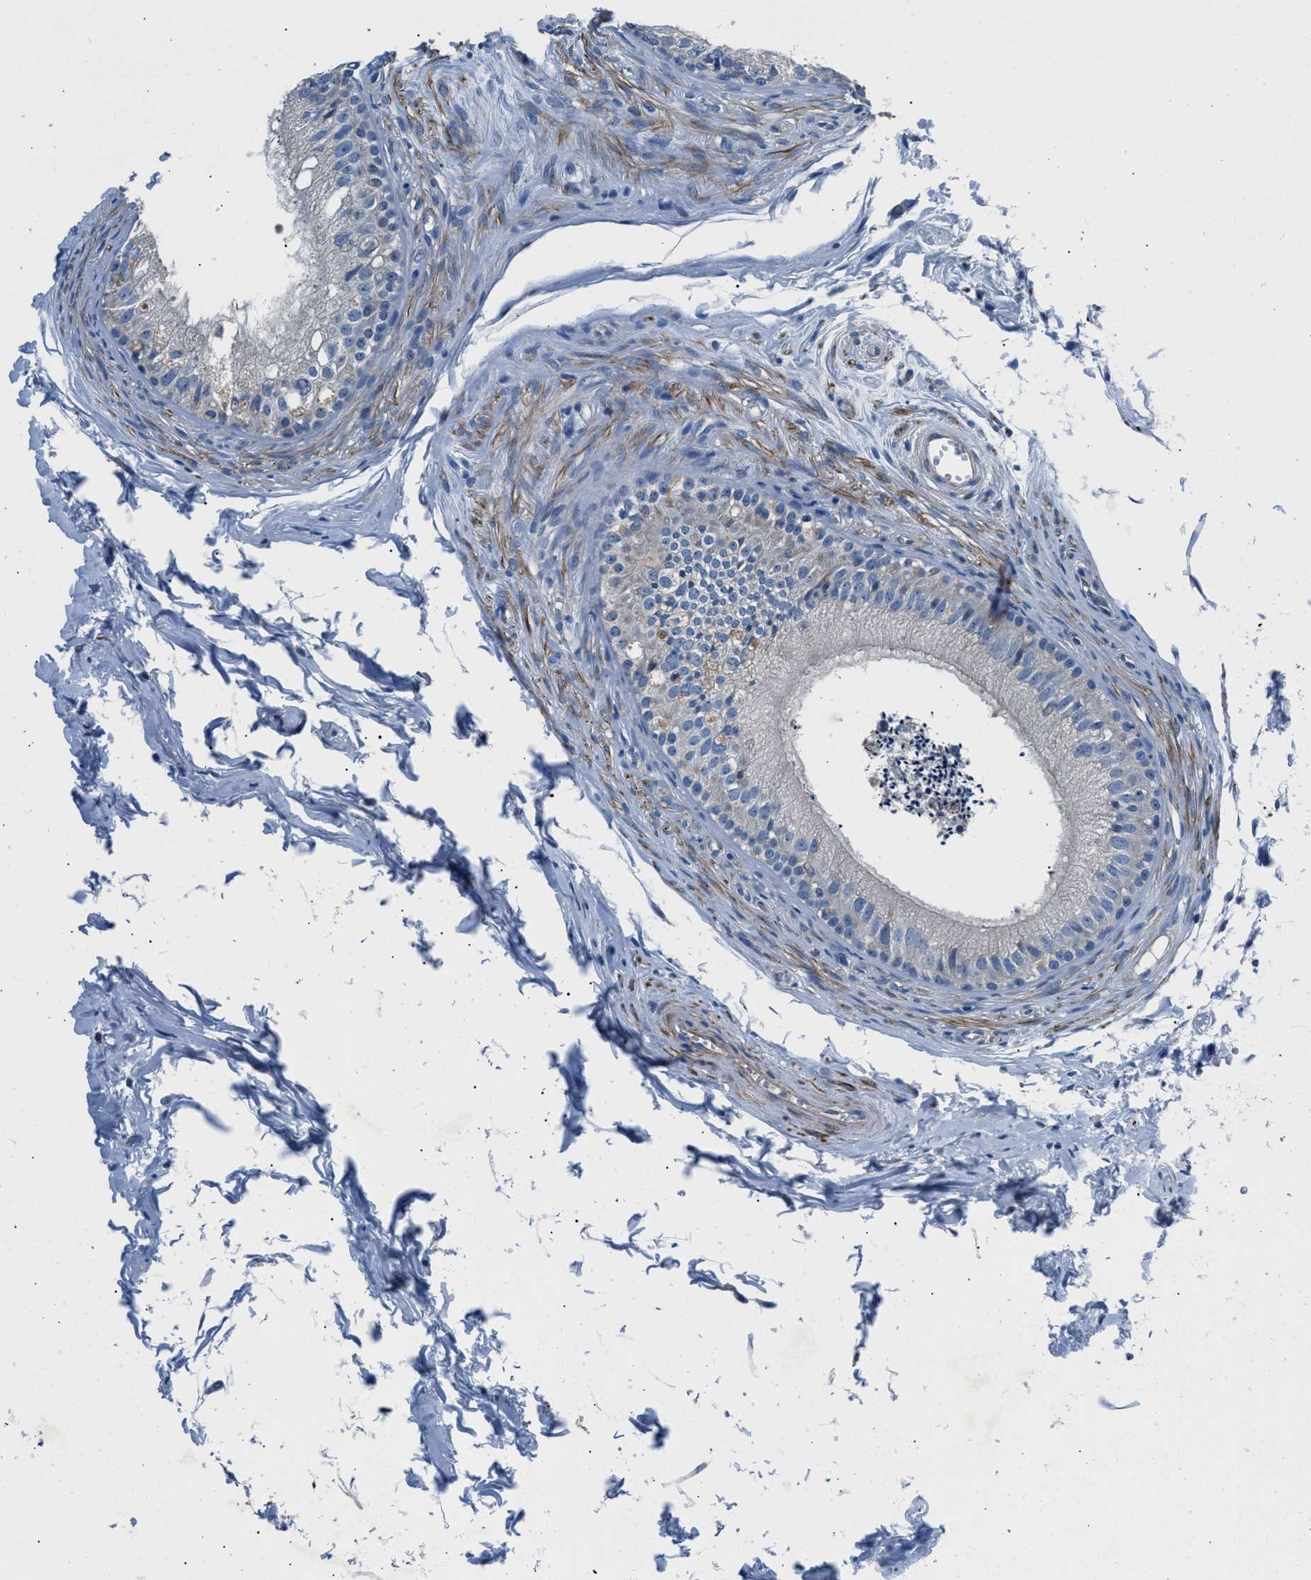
{"staining": {"intensity": "negative", "quantity": "none", "location": "none"}, "tissue": "epididymis", "cell_type": "Glandular cells", "image_type": "normal", "snomed": [{"axis": "morphology", "description": "Normal tissue, NOS"}, {"axis": "topography", "description": "Epididymis"}], "caption": "Immunohistochemistry of normal epididymis exhibits no positivity in glandular cells.", "gene": "CDRT4", "patient": {"sex": "male", "age": 56}}